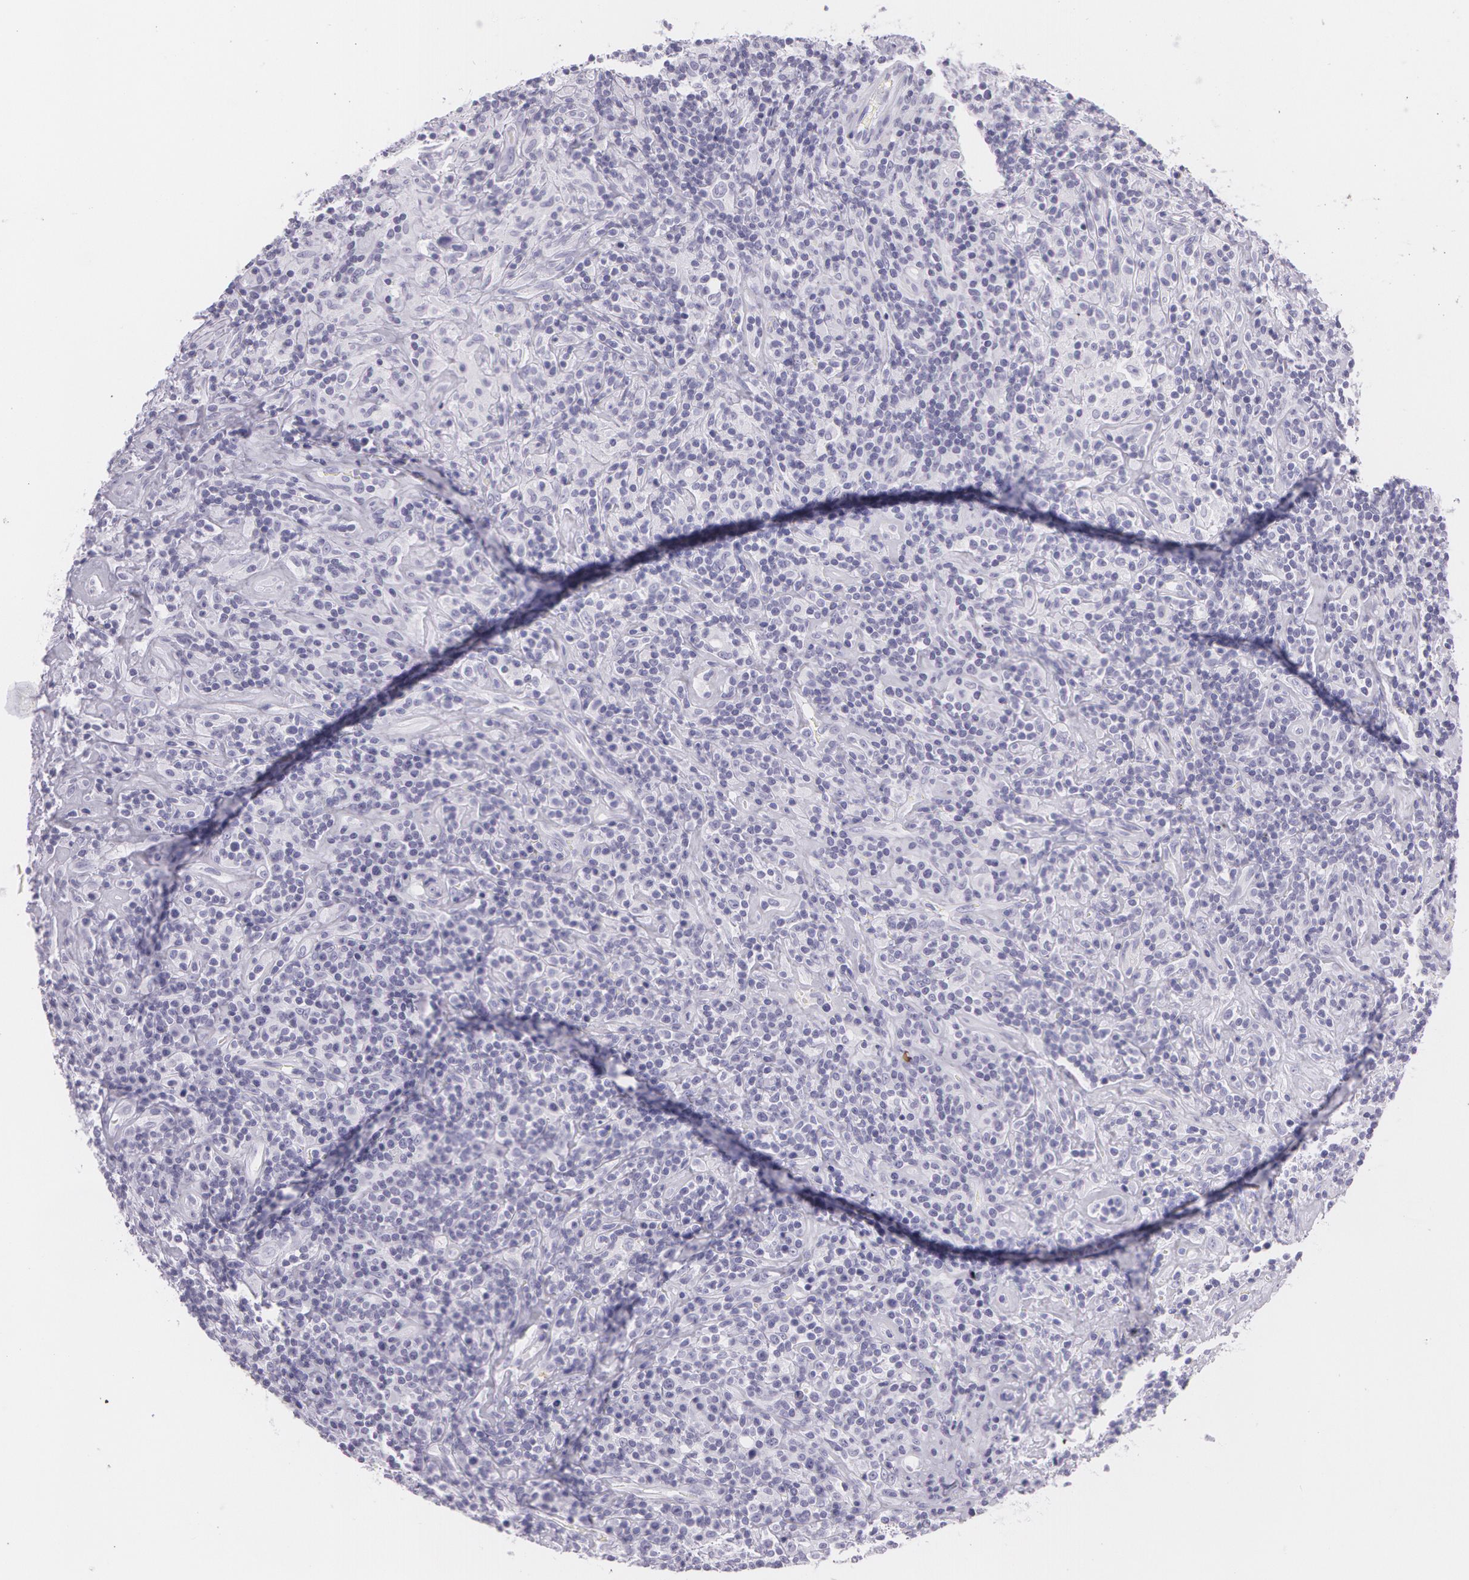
{"staining": {"intensity": "negative", "quantity": "none", "location": "none"}, "tissue": "lymphoma", "cell_type": "Tumor cells", "image_type": "cancer", "snomed": [{"axis": "morphology", "description": "Hodgkin's disease, NOS"}, {"axis": "topography", "description": "Lymph node"}], "caption": "Lymphoma stained for a protein using IHC demonstrates no expression tumor cells.", "gene": "SNCG", "patient": {"sex": "male", "age": 46}}